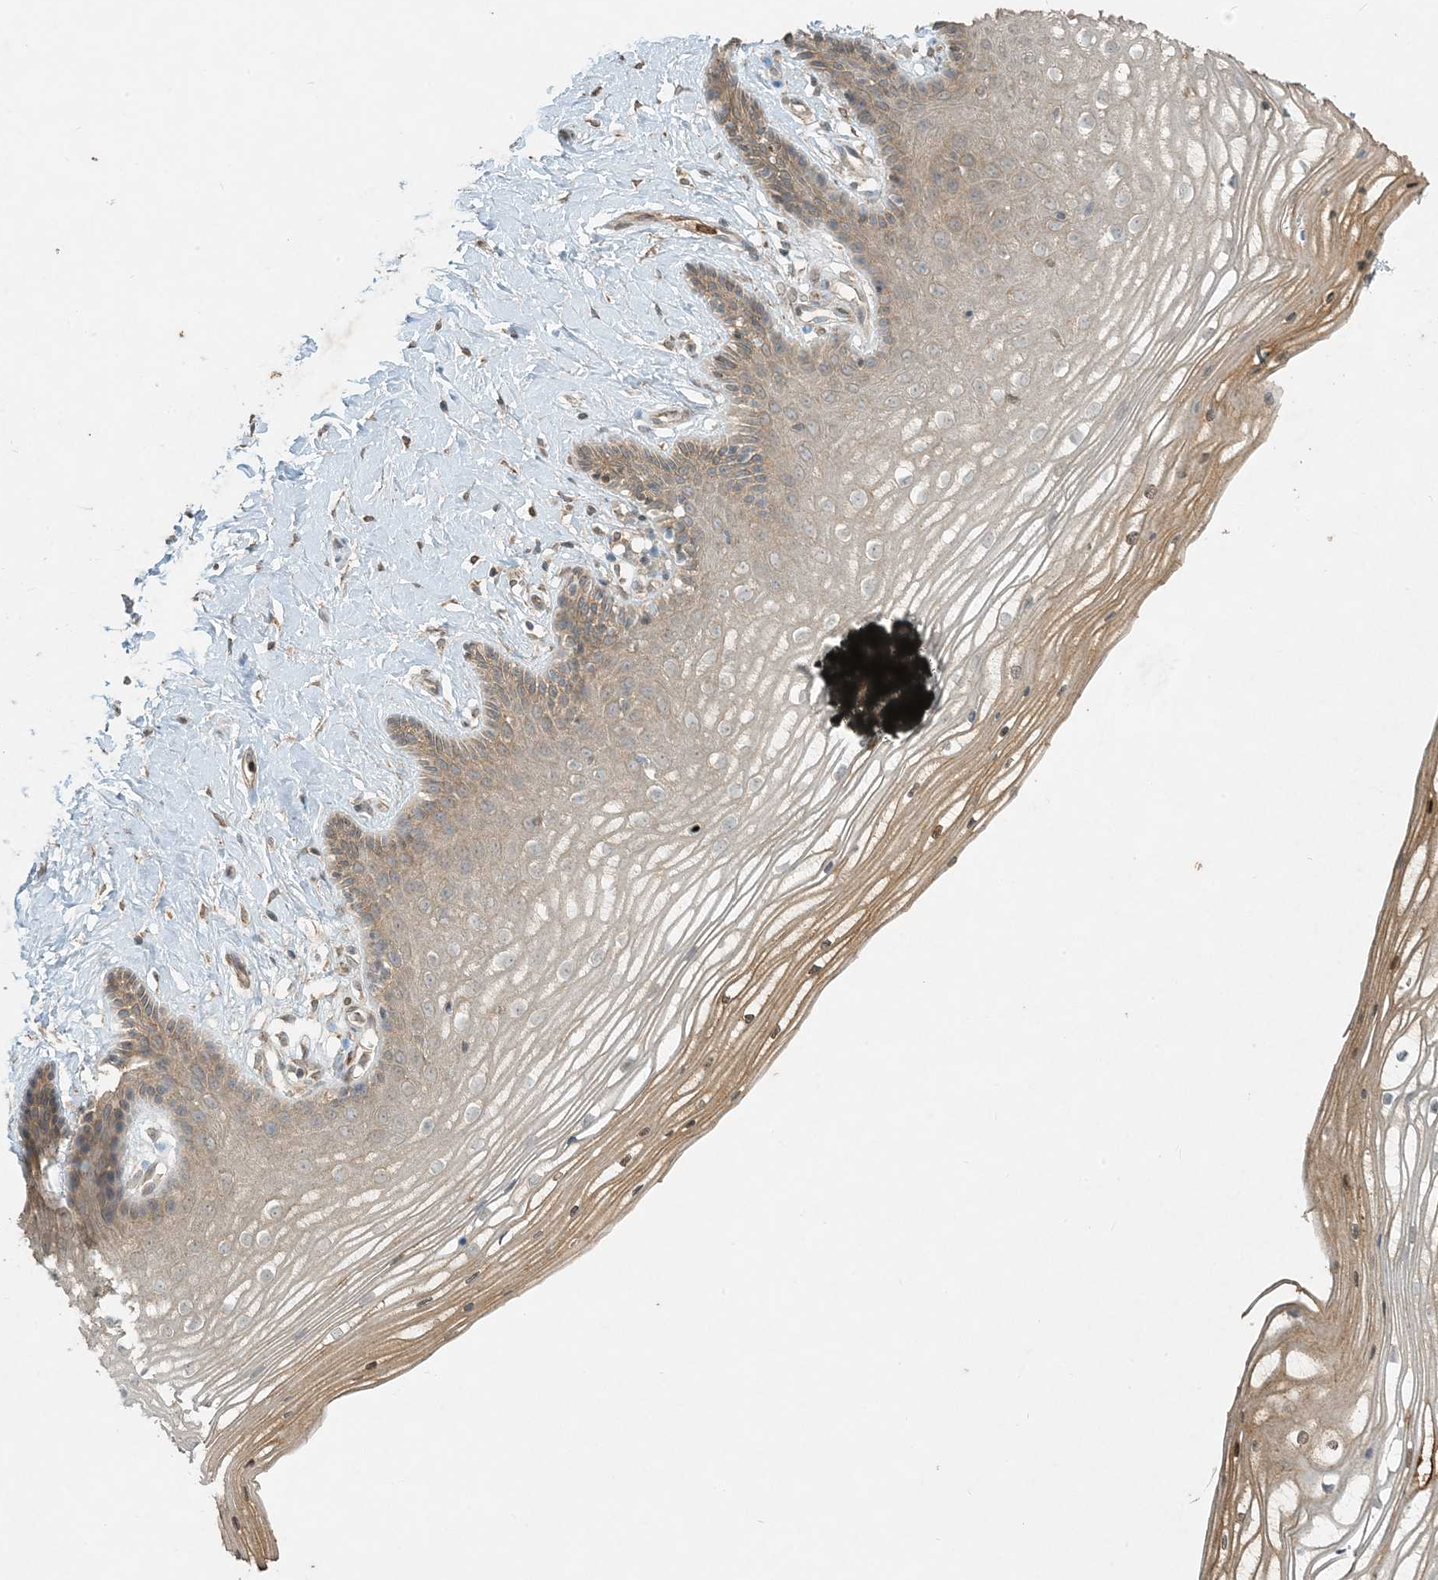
{"staining": {"intensity": "moderate", "quantity": ">75%", "location": "cytoplasmic/membranous"}, "tissue": "vagina", "cell_type": "Squamous epithelial cells", "image_type": "normal", "snomed": [{"axis": "morphology", "description": "Normal tissue, NOS"}, {"axis": "topography", "description": "Vagina"}, {"axis": "topography", "description": "Cervix"}], "caption": "Protein analysis of benign vagina displays moderate cytoplasmic/membranous expression in about >75% of squamous epithelial cells. The protein of interest is shown in brown color, while the nuclei are stained blue.", "gene": "MCOLN1", "patient": {"sex": "female", "age": 40}}